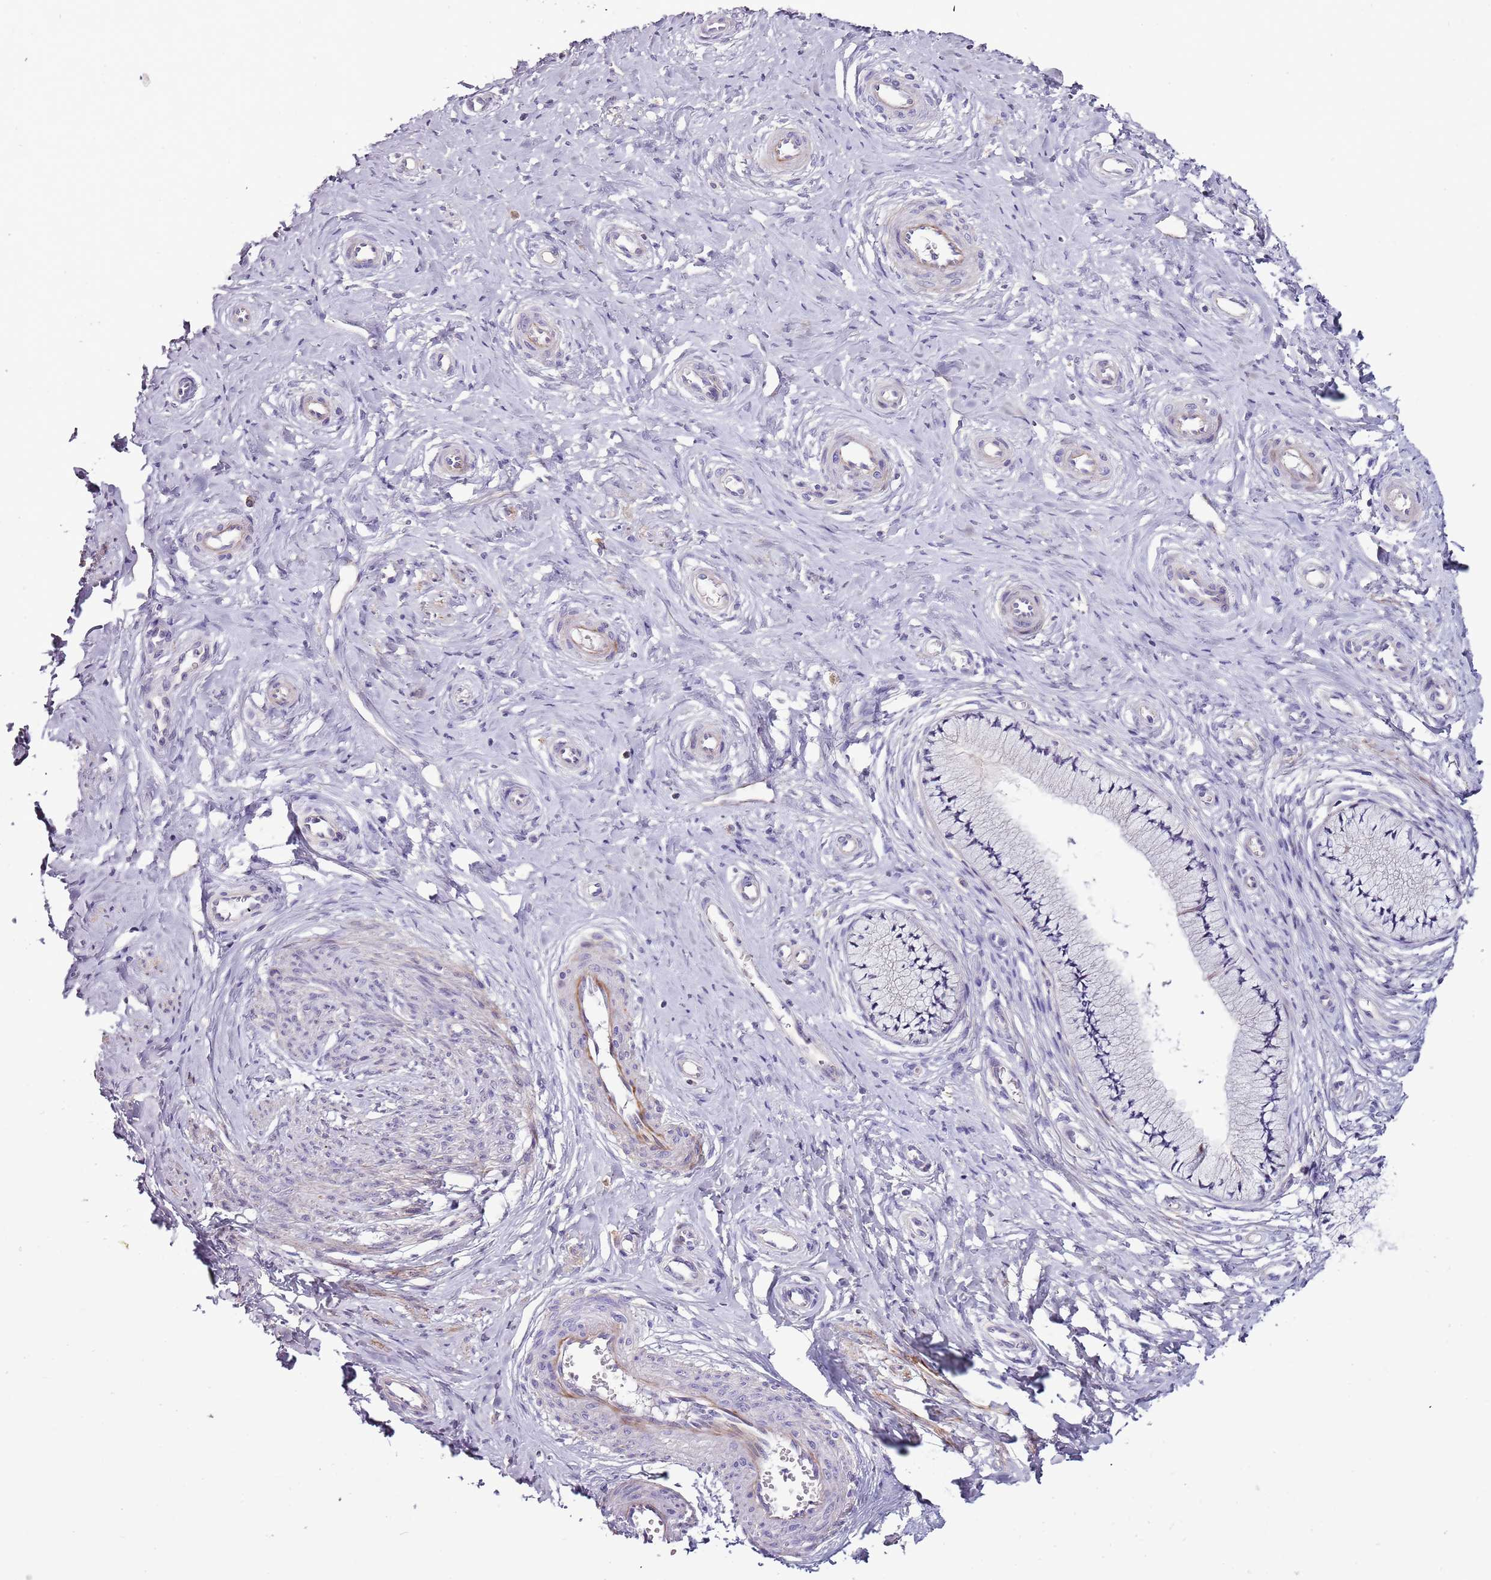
{"staining": {"intensity": "negative", "quantity": "none", "location": "none"}, "tissue": "cervix", "cell_type": "Glandular cells", "image_type": "normal", "snomed": [{"axis": "morphology", "description": "Normal tissue, NOS"}, {"axis": "topography", "description": "Cervix"}], "caption": "Glandular cells are negative for protein expression in benign human cervix. Brightfield microscopy of IHC stained with DAB (3,3'-diaminobenzidine) (brown) and hematoxylin (blue), captured at high magnification.", "gene": "NKX2", "patient": {"sex": "female", "age": 36}}